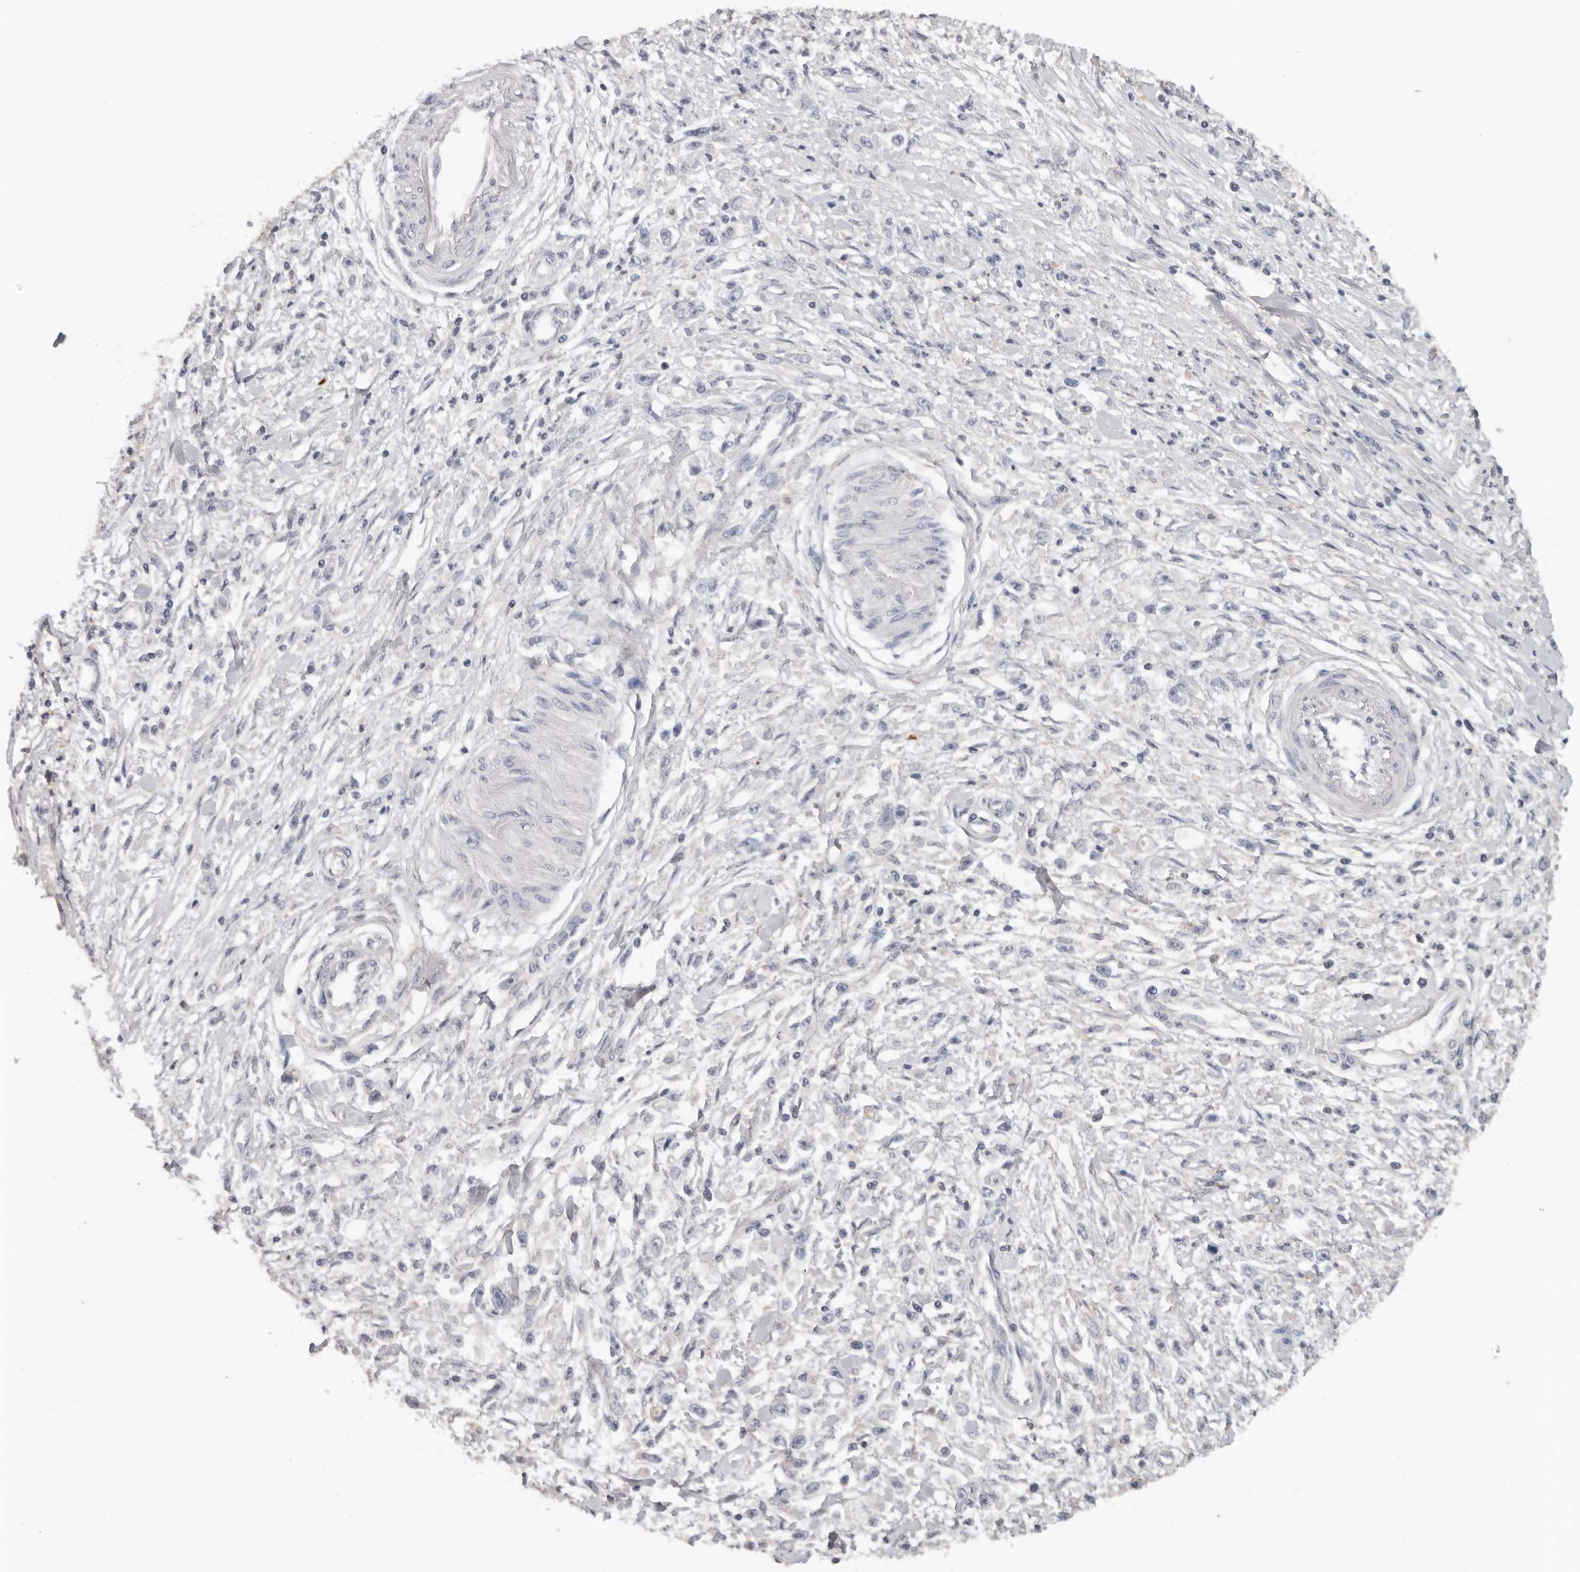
{"staining": {"intensity": "negative", "quantity": "none", "location": "none"}, "tissue": "stomach cancer", "cell_type": "Tumor cells", "image_type": "cancer", "snomed": [{"axis": "morphology", "description": "Adenocarcinoma, NOS"}, {"axis": "topography", "description": "Stomach"}], "caption": "Stomach cancer stained for a protein using immunohistochemistry (IHC) exhibits no positivity tumor cells.", "gene": "WDTC1", "patient": {"sex": "female", "age": 59}}